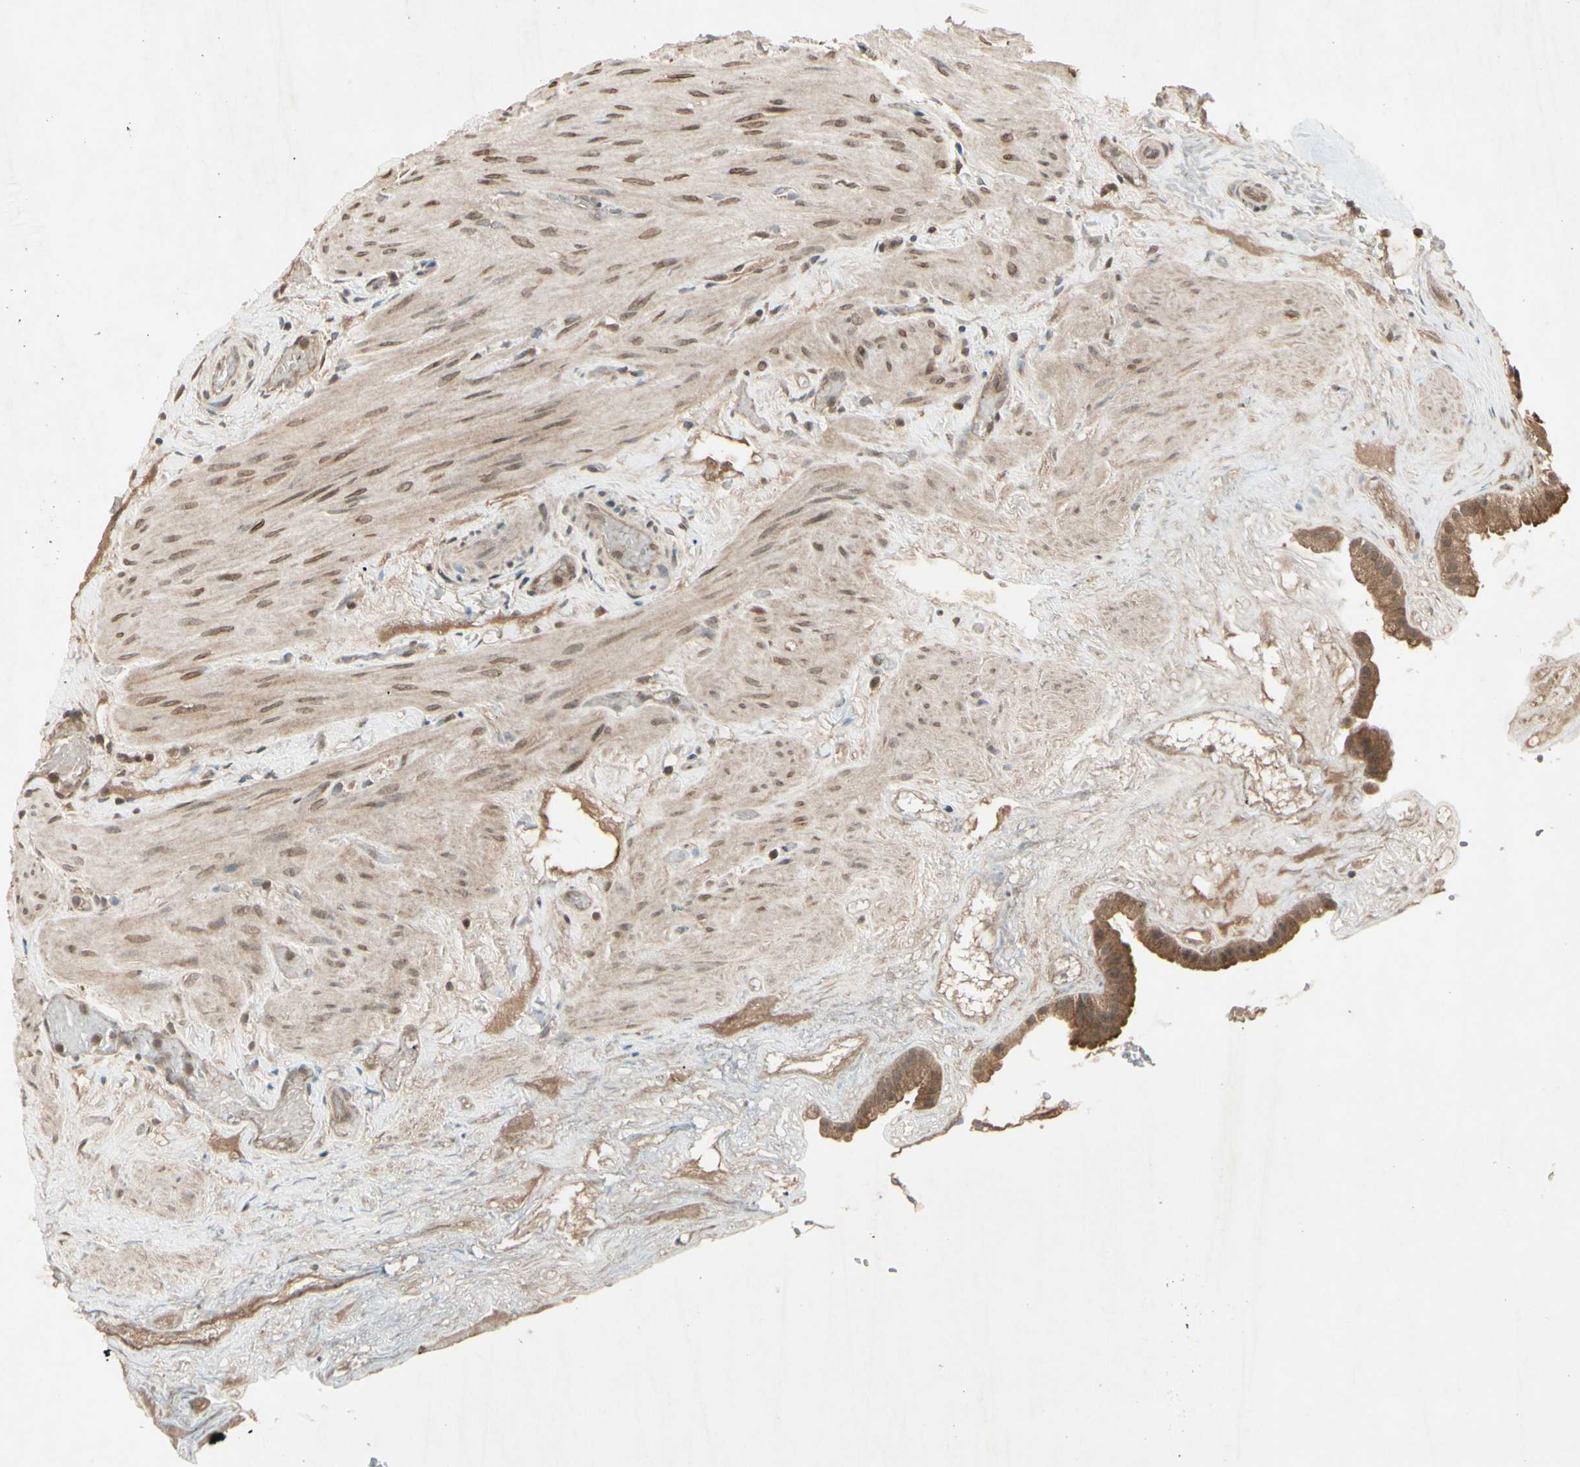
{"staining": {"intensity": "moderate", "quantity": ">75%", "location": "cytoplasmic/membranous"}, "tissue": "gallbladder", "cell_type": "Glandular cells", "image_type": "normal", "snomed": [{"axis": "morphology", "description": "Normal tissue, NOS"}, {"axis": "topography", "description": "Gallbladder"}], "caption": "Gallbladder stained with a brown dye shows moderate cytoplasmic/membranous positive expression in approximately >75% of glandular cells.", "gene": "FHDC1", "patient": {"sex": "female", "age": 26}}